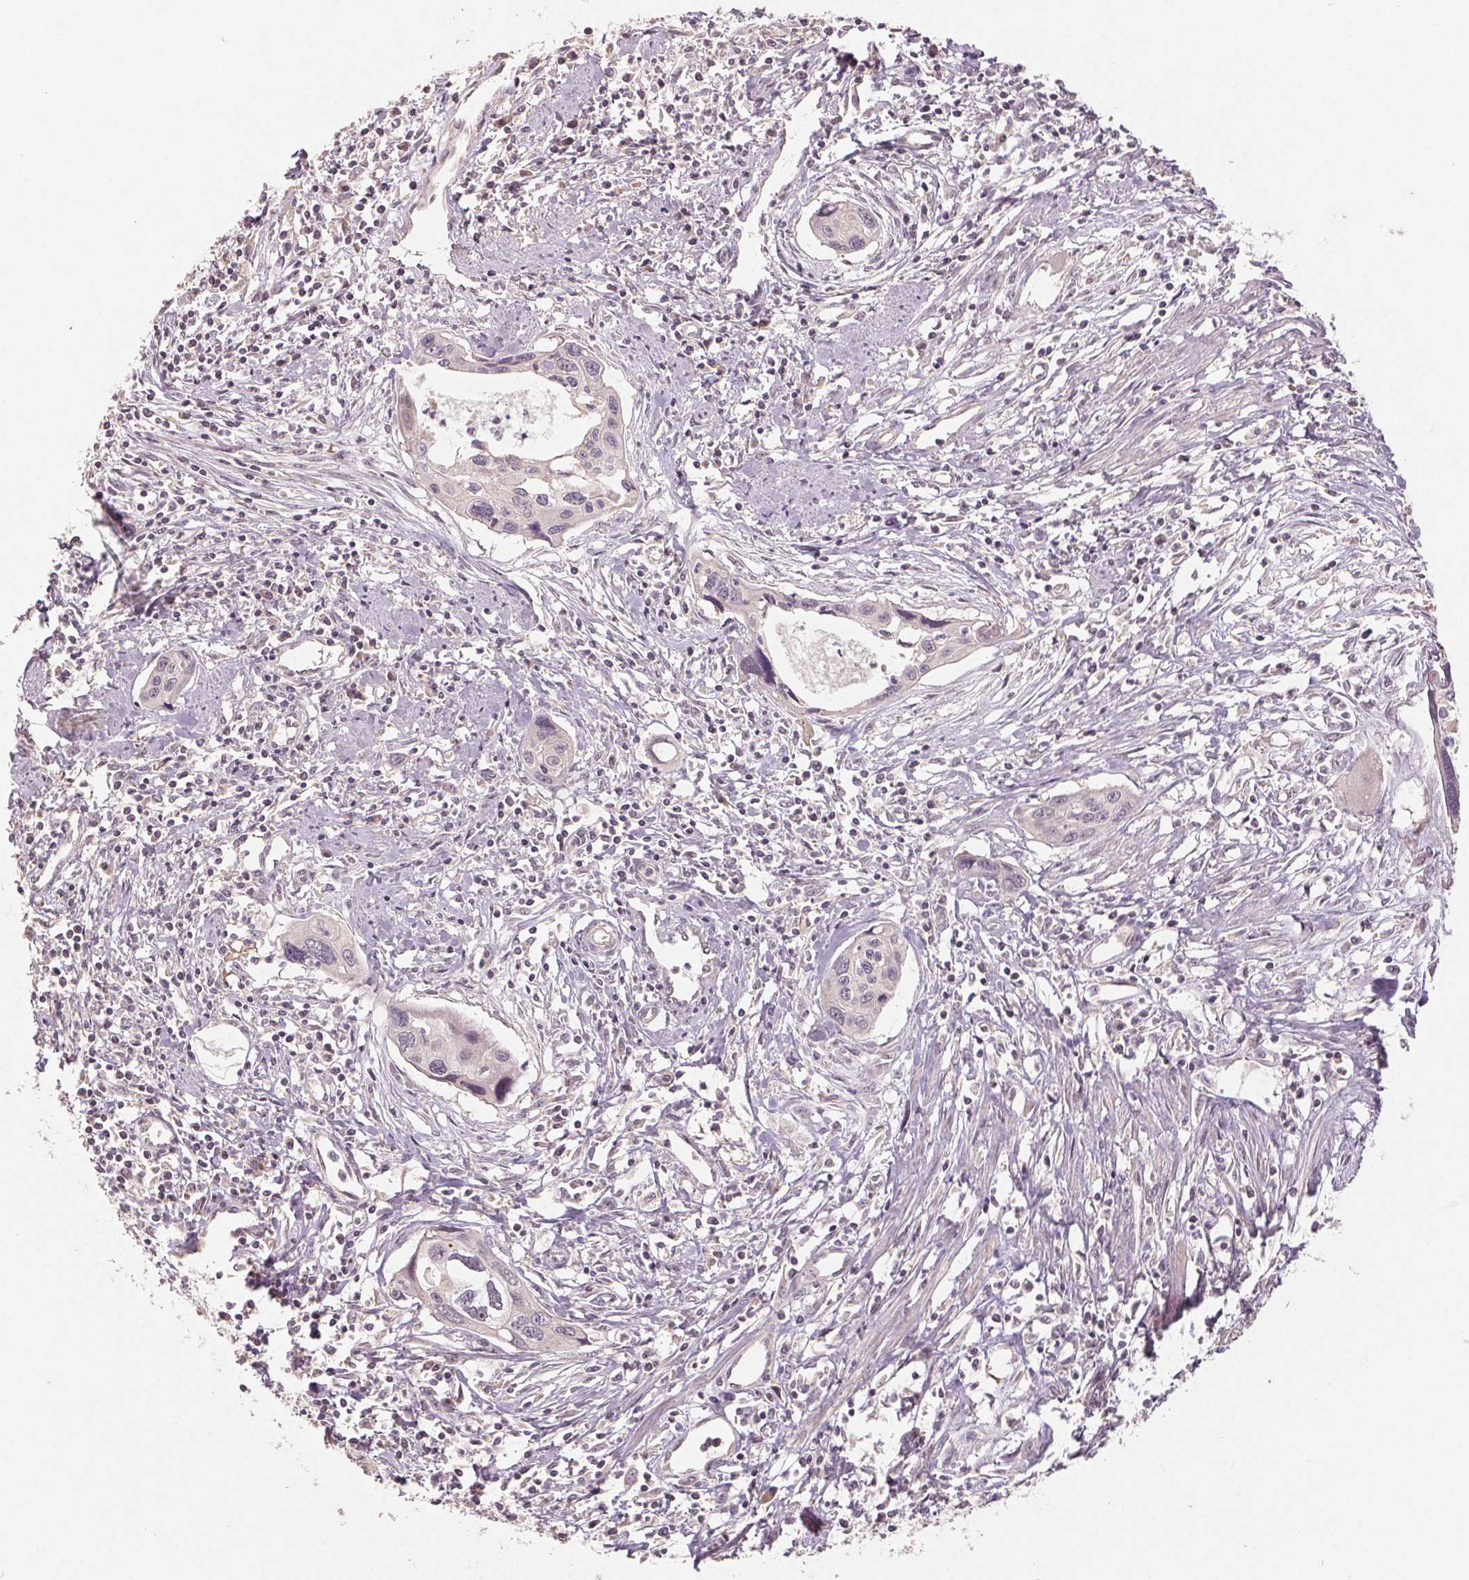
{"staining": {"intensity": "weak", "quantity": "<25%", "location": "nuclear"}, "tissue": "cervical cancer", "cell_type": "Tumor cells", "image_type": "cancer", "snomed": [{"axis": "morphology", "description": "Squamous cell carcinoma, NOS"}, {"axis": "topography", "description": "Cervix"}], "caption": "Tumor cells show no significant positivity in cervical squamous cell carcinoma.", "gene": "COX14", "patient": {"sex": "female", "age": 31}}